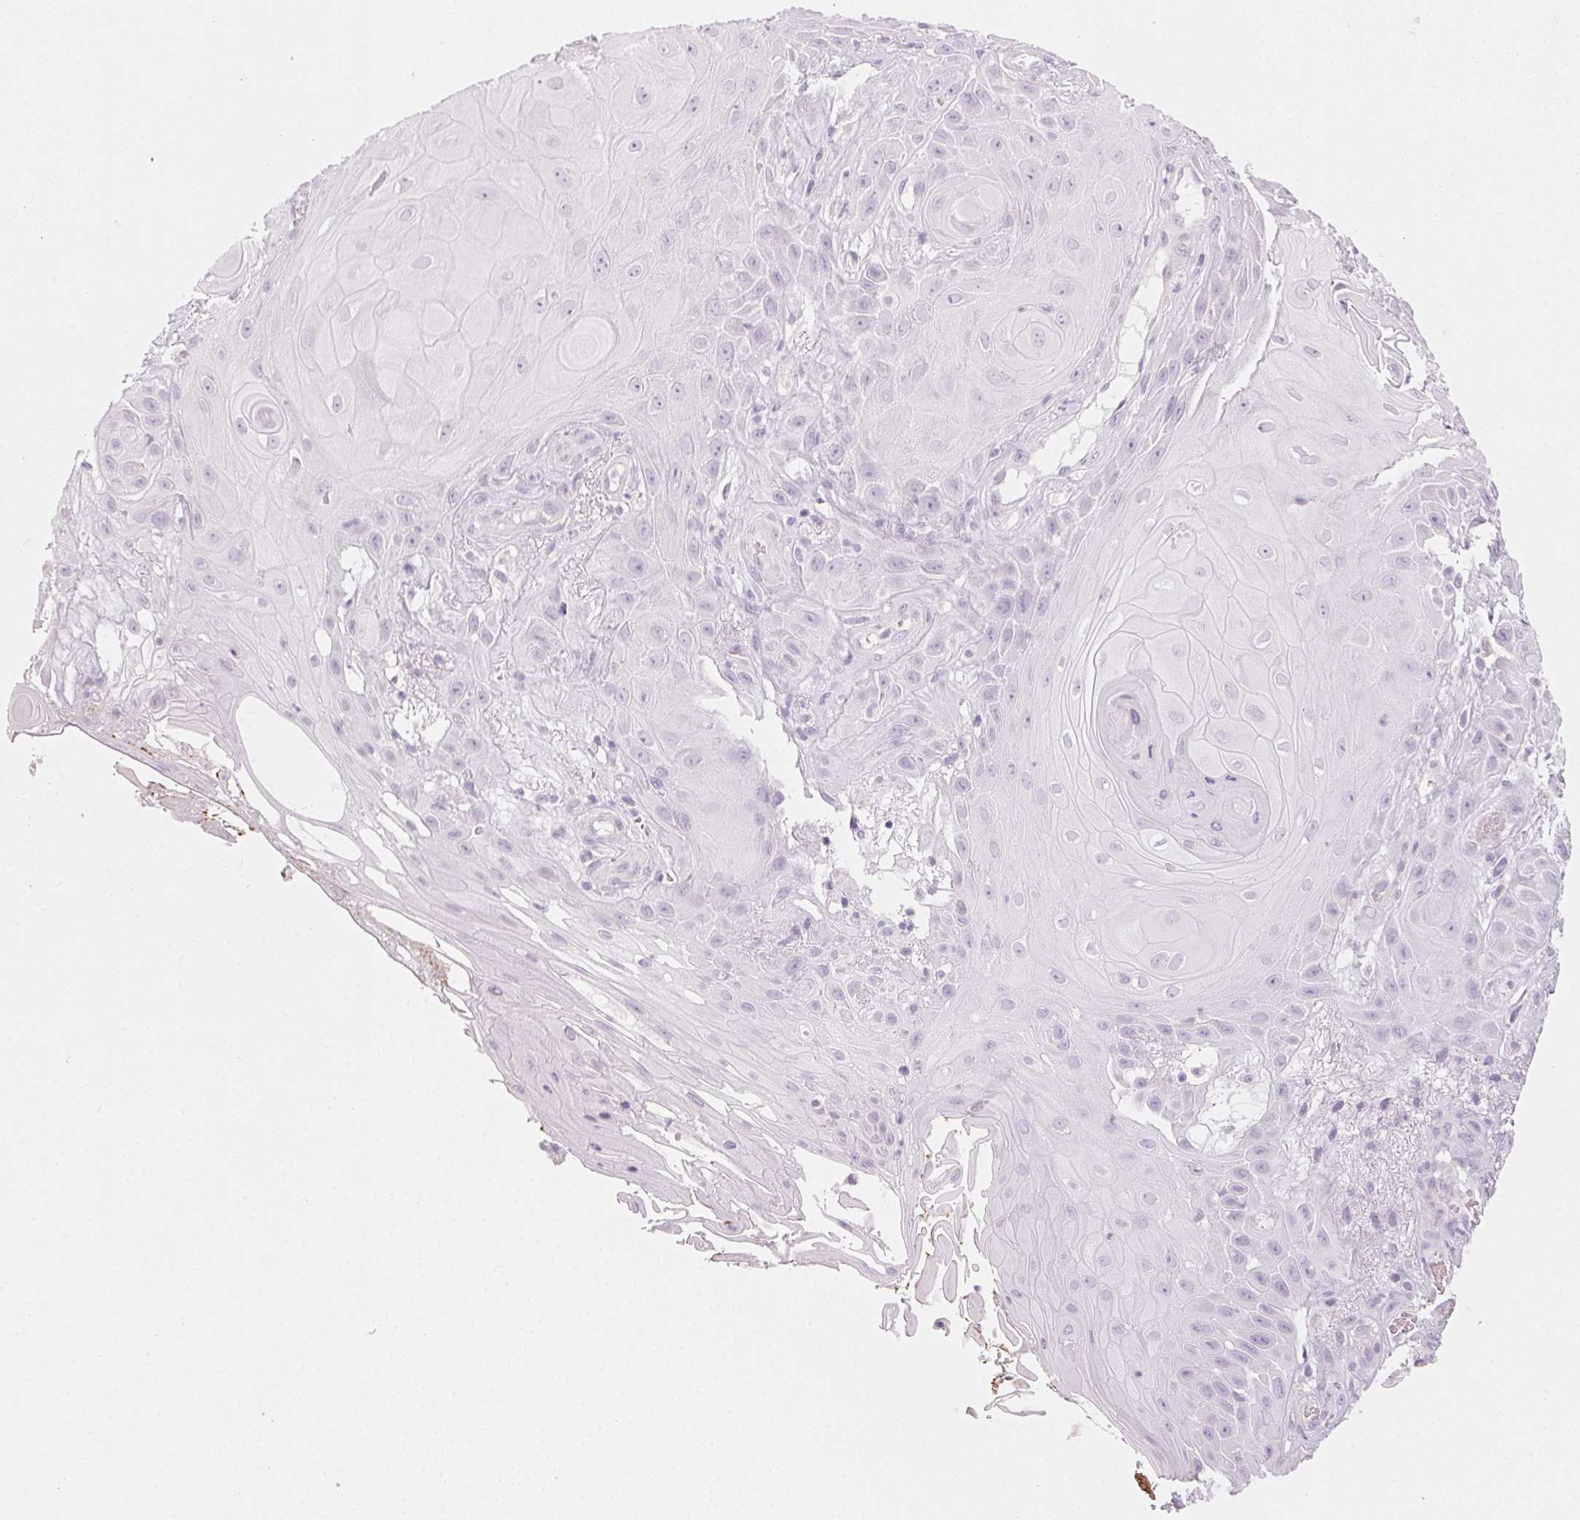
{"staining": {"intensity": "negative", "quantity": "none", "location": "none"}, "tissue": "skin cancer", "cell_type": "Tumor cells", "image_type": "cancer", "snomed": [{"axis": "morphology", "description": "Squamous cell carcinoma, NOS"}, {"axis": "topography", "description": "Skin"}], "caption": "Immunohistochemical staining of skin cancer (squamous cell carcinoma) reveals no significant positivity in tumor cells.", "gene": "HOXB13", "patient": {"sex": "male", "age": 62}}